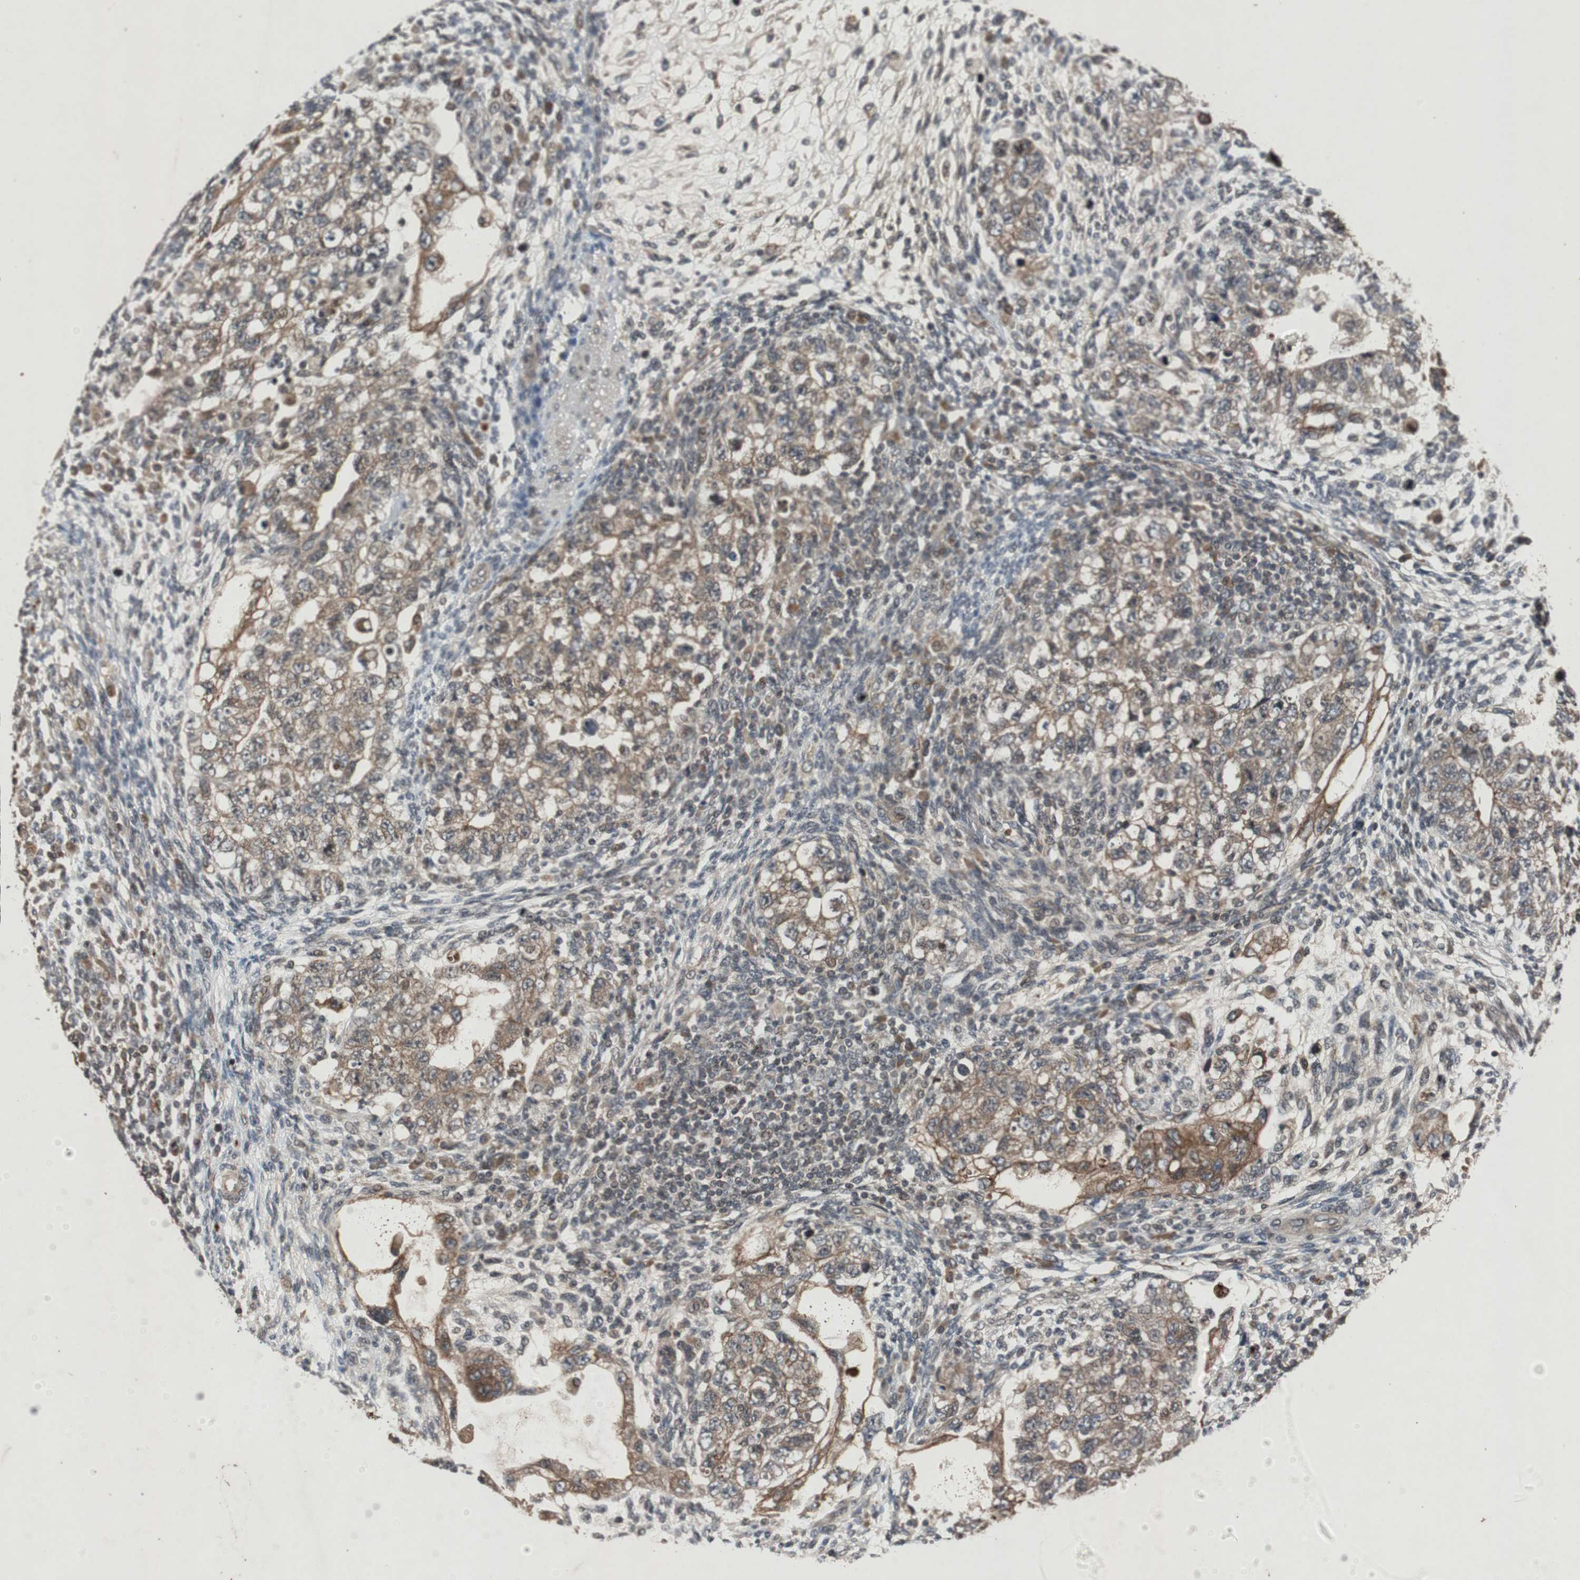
{"staining": {"intensity": "moderate", "quantity": ">75%", "location": "cytoplasmic/membranous"}, "tissue": "testis cancer", "cell_type": "Tumor cells", "image_type": "cancer", "snomed": [{"axis": "morphology", "description": "Normal tissue, NOS"}, {"axis": "morphology", "description": "Carcinoma, Embryonal, NOS"}, {"axis": "topography", "description": "Testis"}], "caption": "The photomicrograph reveals a brown stain indicating the presence of a protein in the cytoplasmic/membranous of tumor cells in testis embryonal carcinoma.", "gene": "SLIT2", "patient": {"sex": "male", "age": 36}}